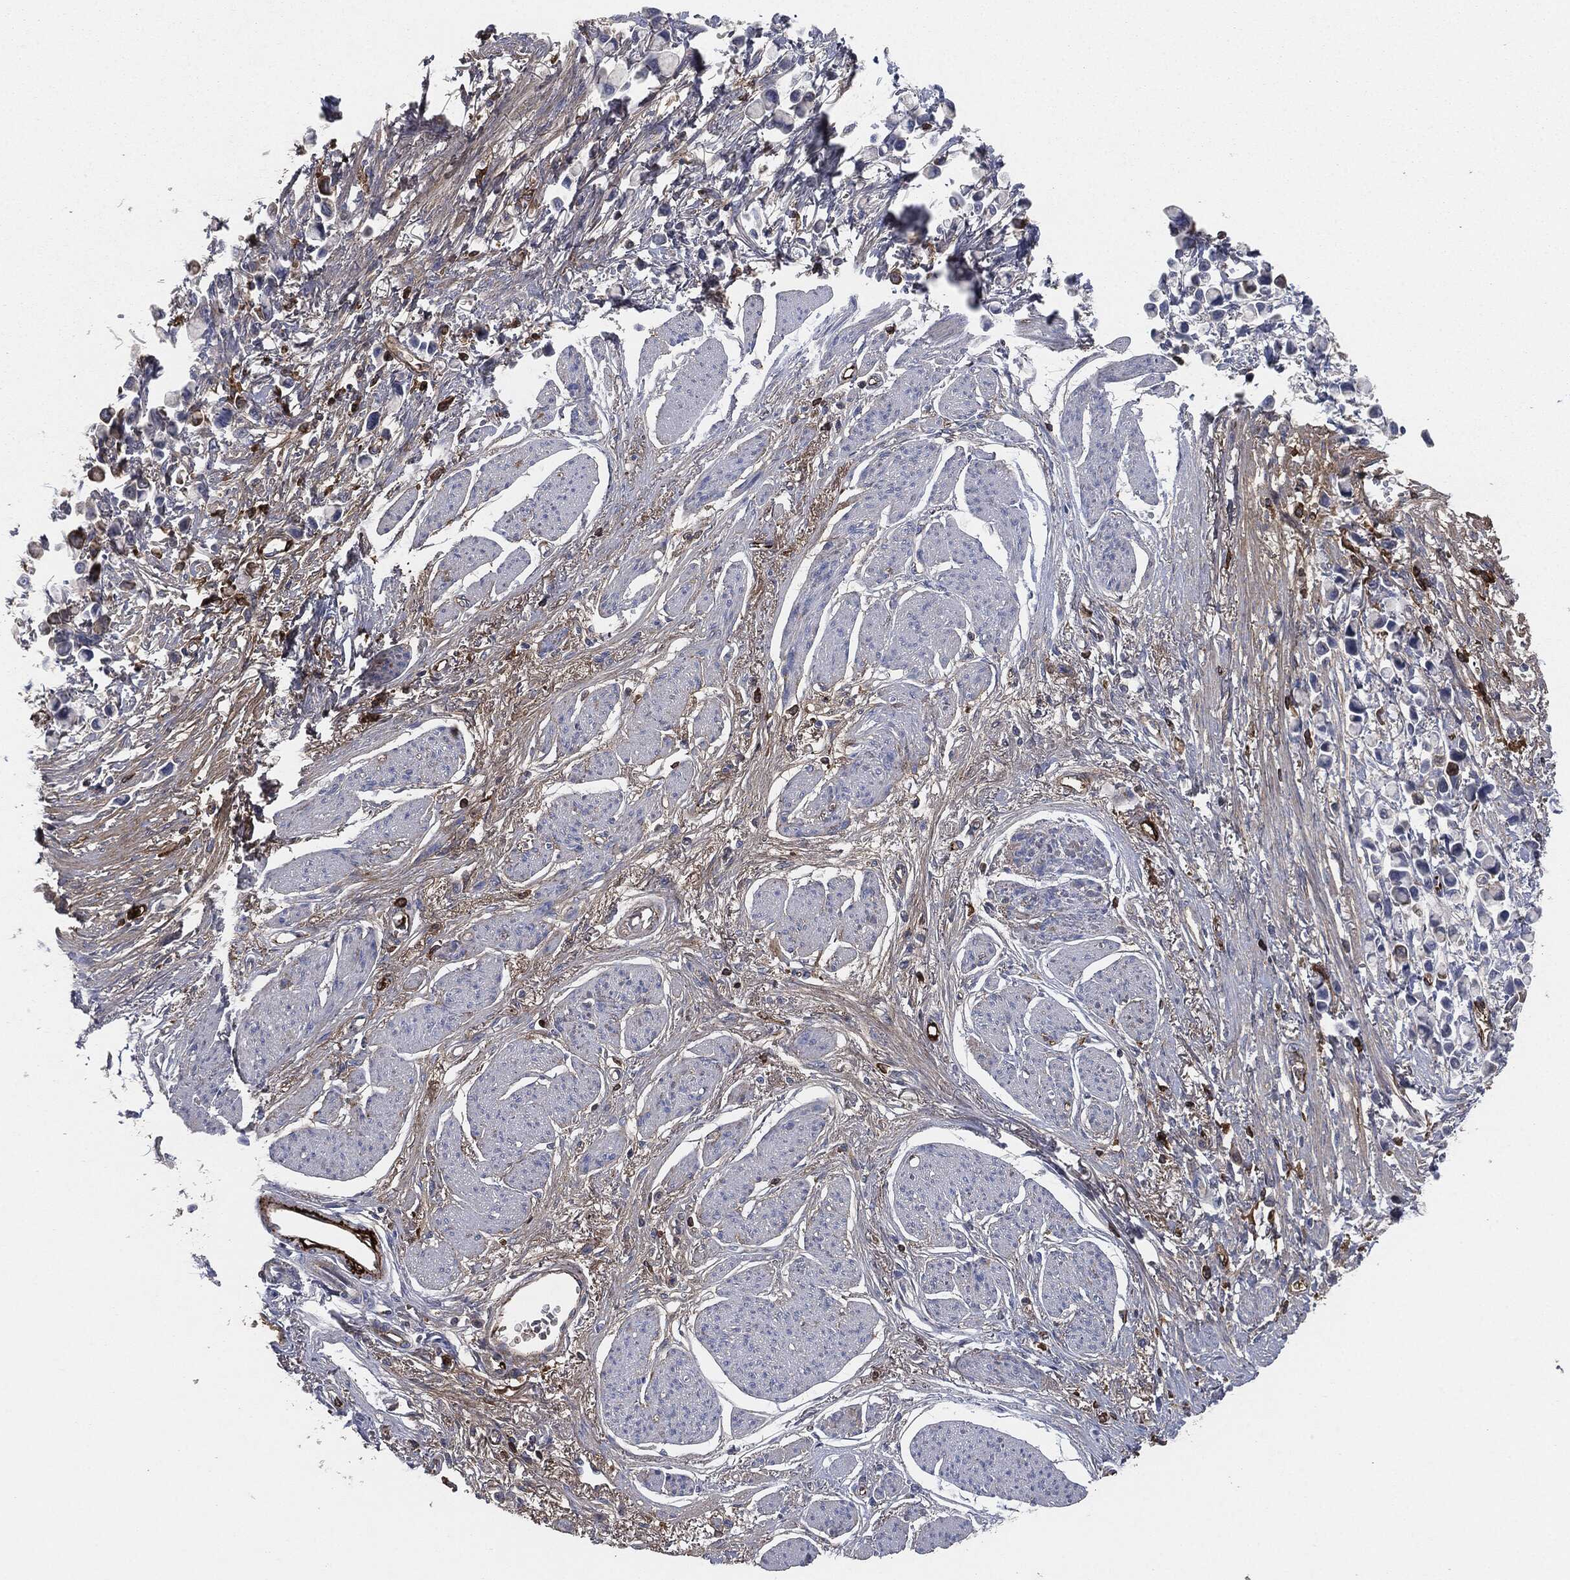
{"staining": {"intensity": "negative", "quantity": "none", "location": "none"}, "tissue": "stomach cancer", "cell_type": "Tumor cells", "image_type": "cancer", "snomed": [{"axis": "morphology", "description": "Adenocarcinoma, NOS"}, {"axis": "topography", "description": "Stomach"}], "caption": "Tumor cells show no significant staining in adenocarcinoma (stomach). (DAB (3,3'-diaminobenzidine) immunohistochemistry (IHC) with hematoxylin counter stain).", "gene": "APOB", "patient": {"sex": "female", "age": 81}}